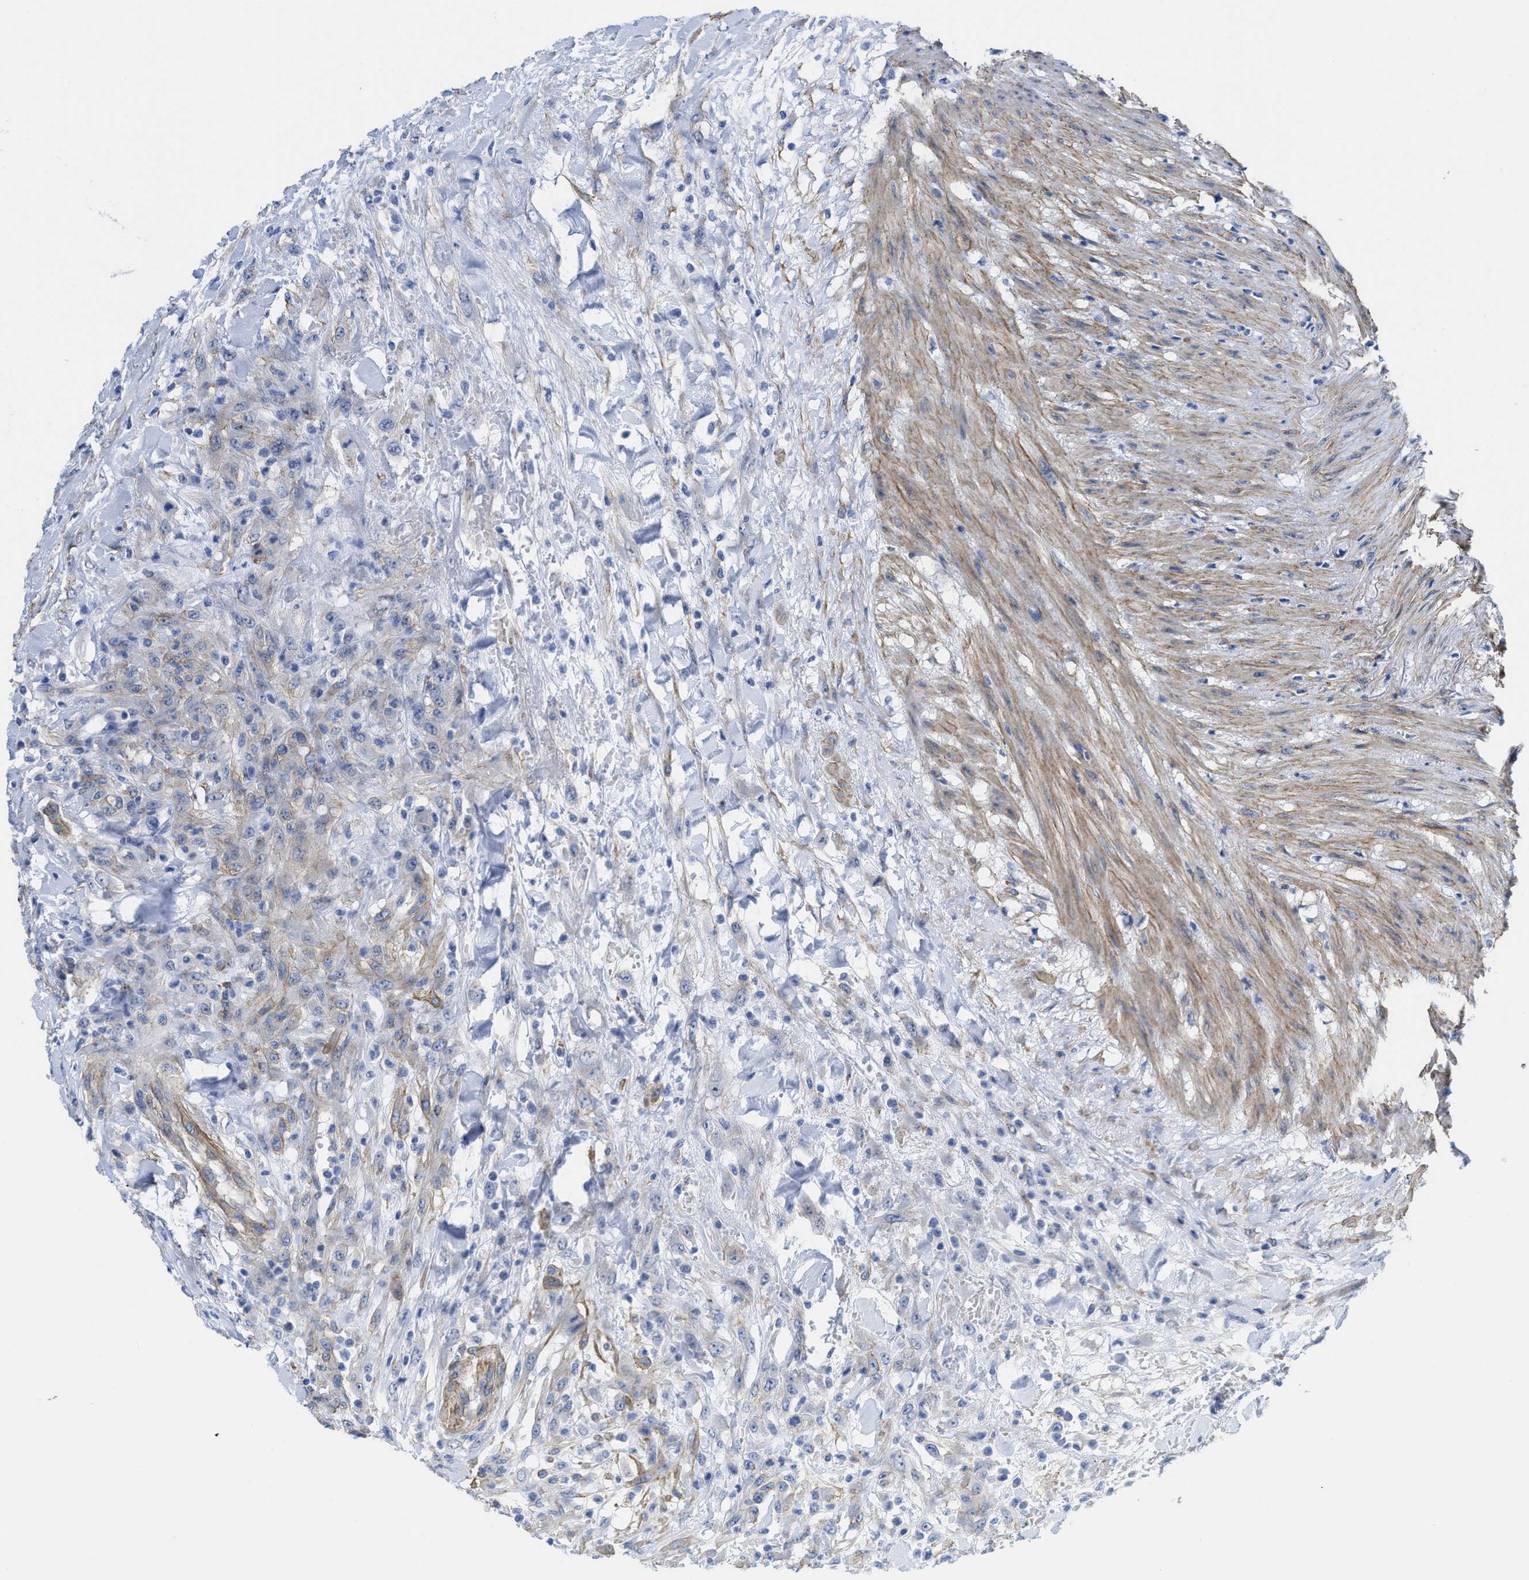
{"staining": {"intensity": "negative", "quantity": "none", "location": "none"}, "tissue": "testis cancer", "cell_type": "Tumor cells", "image_type": "cancer", "snomed": [{"axis": "morphology", "description": "Seminoma, NOS"}, {"axis": "topography", "description": "Testis"}], "caption": "Tumor cells show no significant protein positivity in testis cancer (seminoma).", "gene": "TUB", "patient": {"sex": "male", "age": 59}}